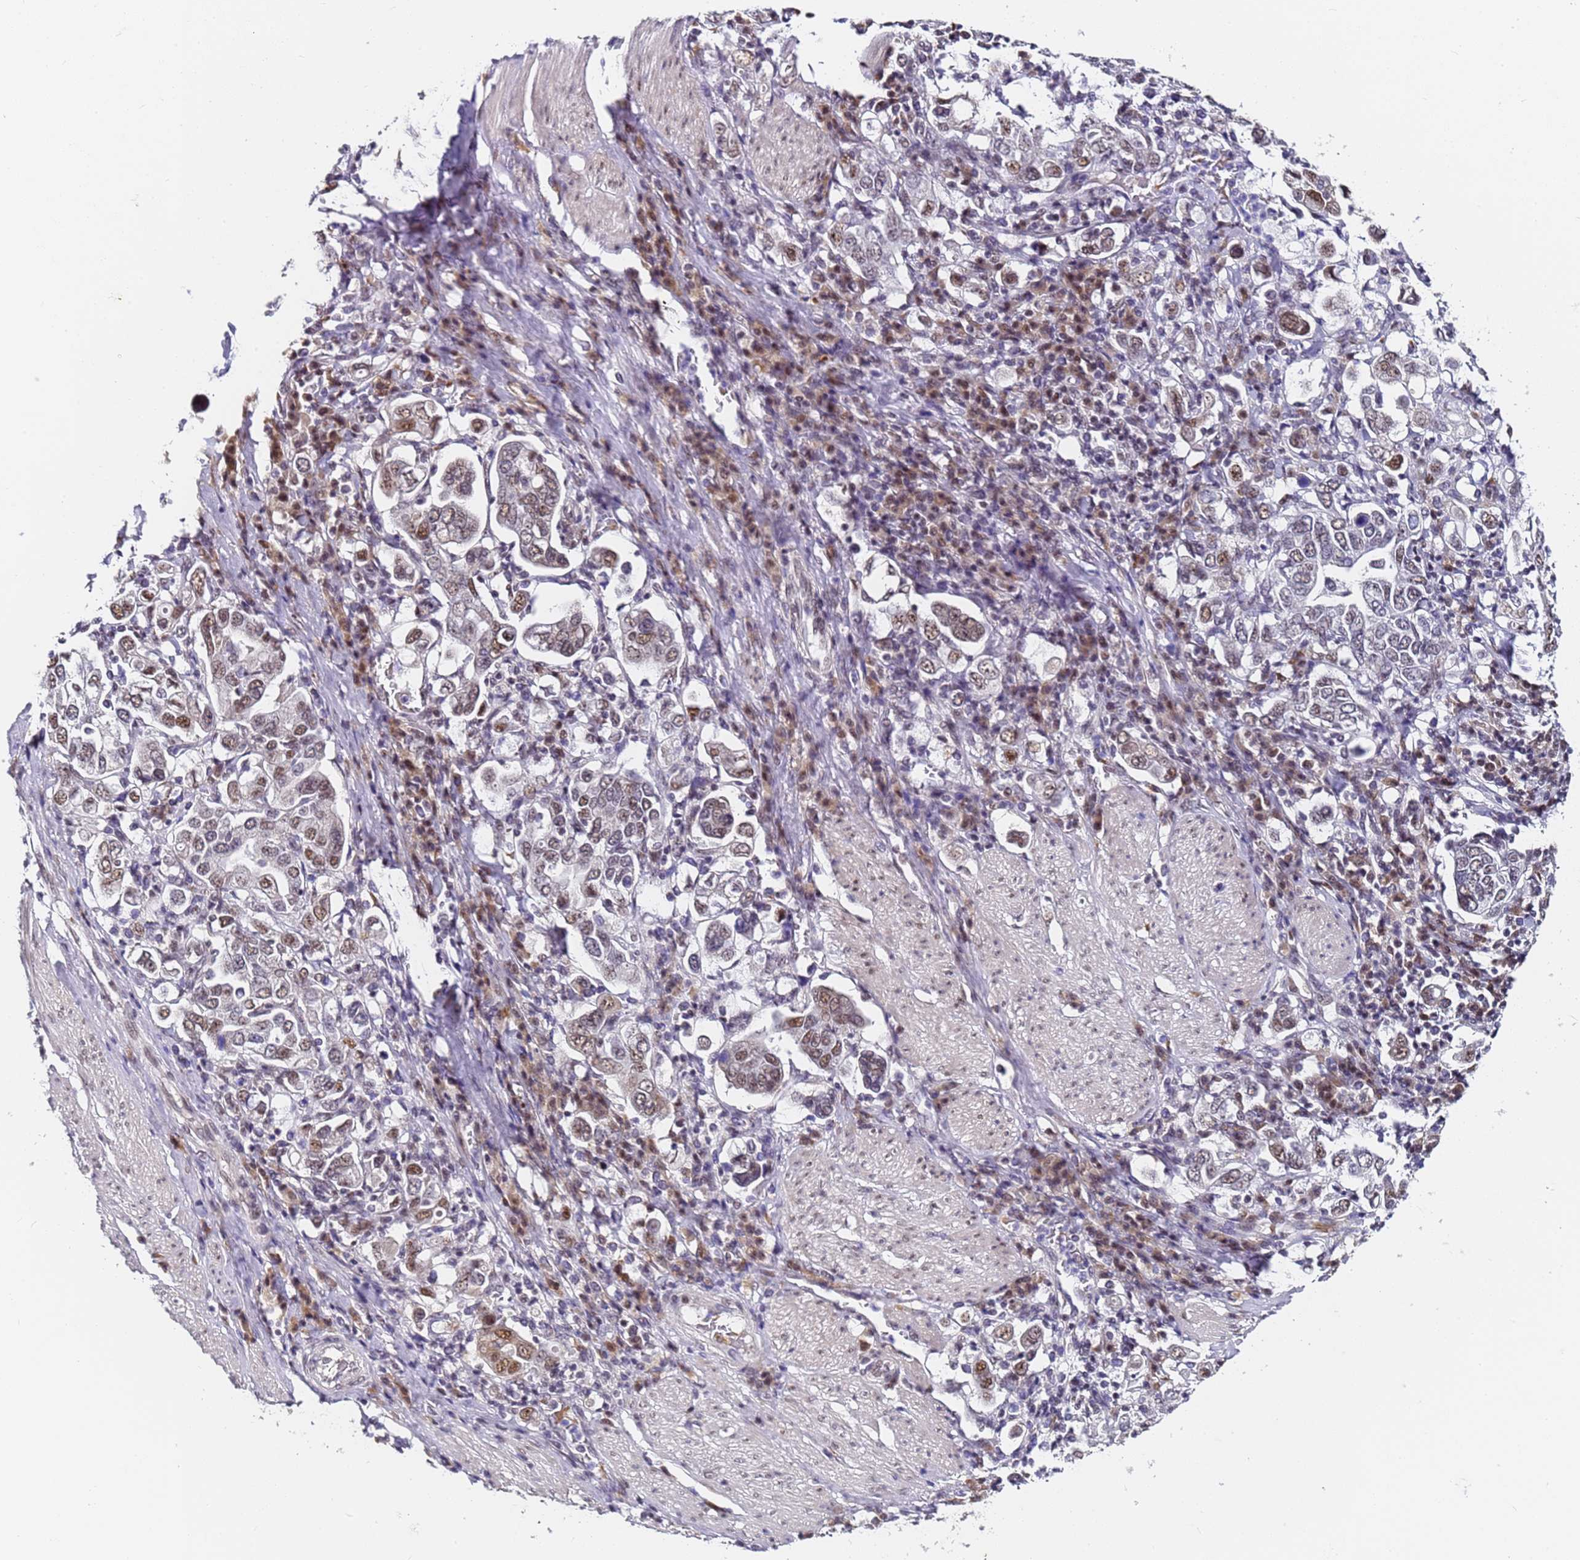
{"staining": {"intensity": "moderate", "quantity": "<25%", "location": "nuclear"}, "tissue": "stomach cancer", "cell_type": "Tumor cells", "image_type": "cancer", "snomed": [{"axis": "morphology", "description": "Adenocarcinoma, NOS"}, {"axis": "topography", "description": "Stomach, upper"}], "caption": "The image displays immunohistochemical staining of adenocarcinoma (stomach). There is moderate nuclear positivity is seen in approximately <25% of tumor cells. The staining was performed using DAB (3,3'-diaminobenzidine) to visualize the protein expression in brown, while the nuclei were stained in blue with hematoxylin (Magnification: 20x).", "gene": "FNBP4", "patient": {"sex": "male", "age": 62}}